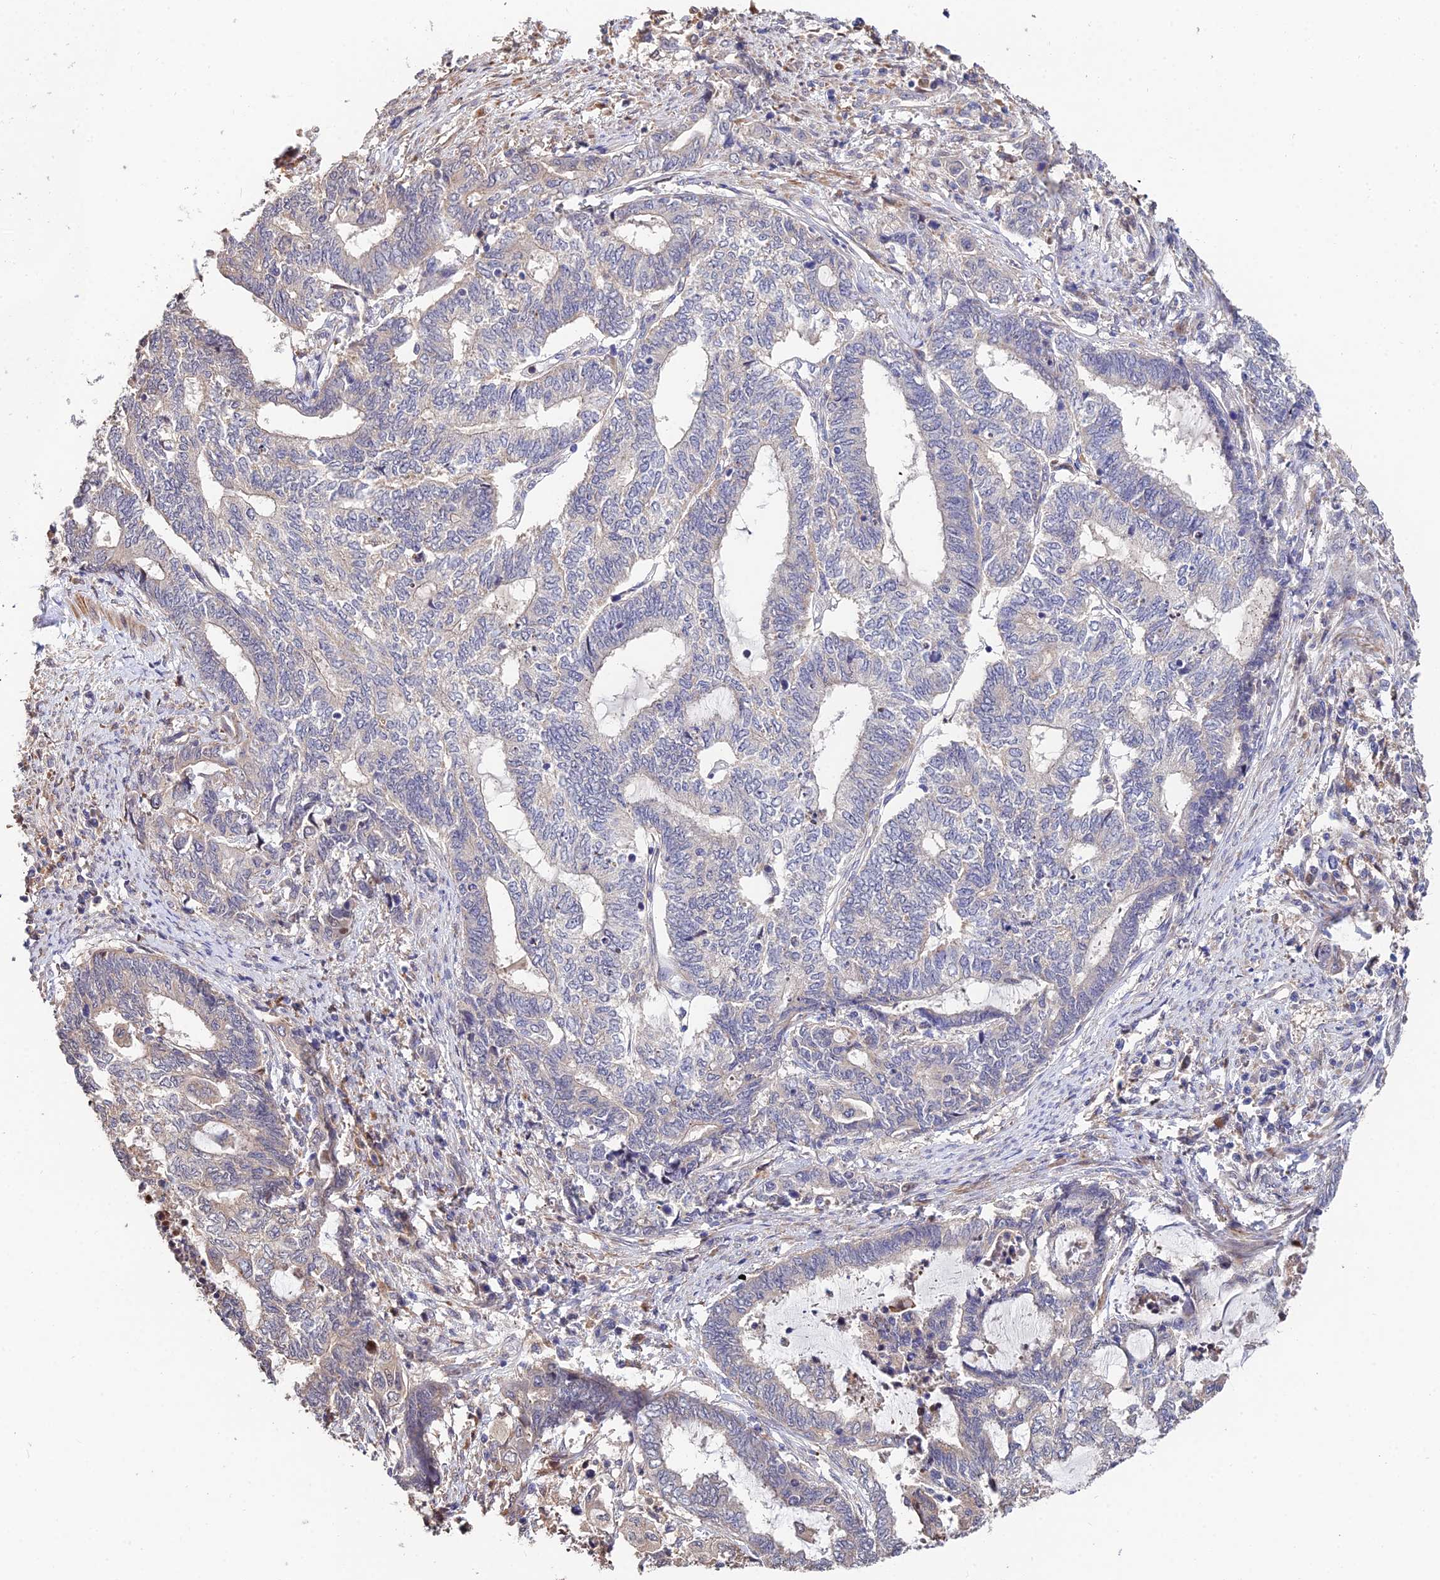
{"staining": {"intensity": "negative", "quantity": "none", "location": "none"}, "tissue": "endometrial cancer", "cell_type": "Tumor cells", "image_type": "cancer", "snomed": [{"axis": "morphology", "description": "Adenocarcinoma, NOS"}, {"axis": "topography", "description": "Uterus"}, {"axis": "topography", "description": "Endometrium"}], "caption": "Immunohistochemical staining of endometrial cancer (adenocarcinoma) demonstrates no significant positivity in tumor cells.", "gene": "ACTR5", "patient": {"sex": "female", "age": 70}}